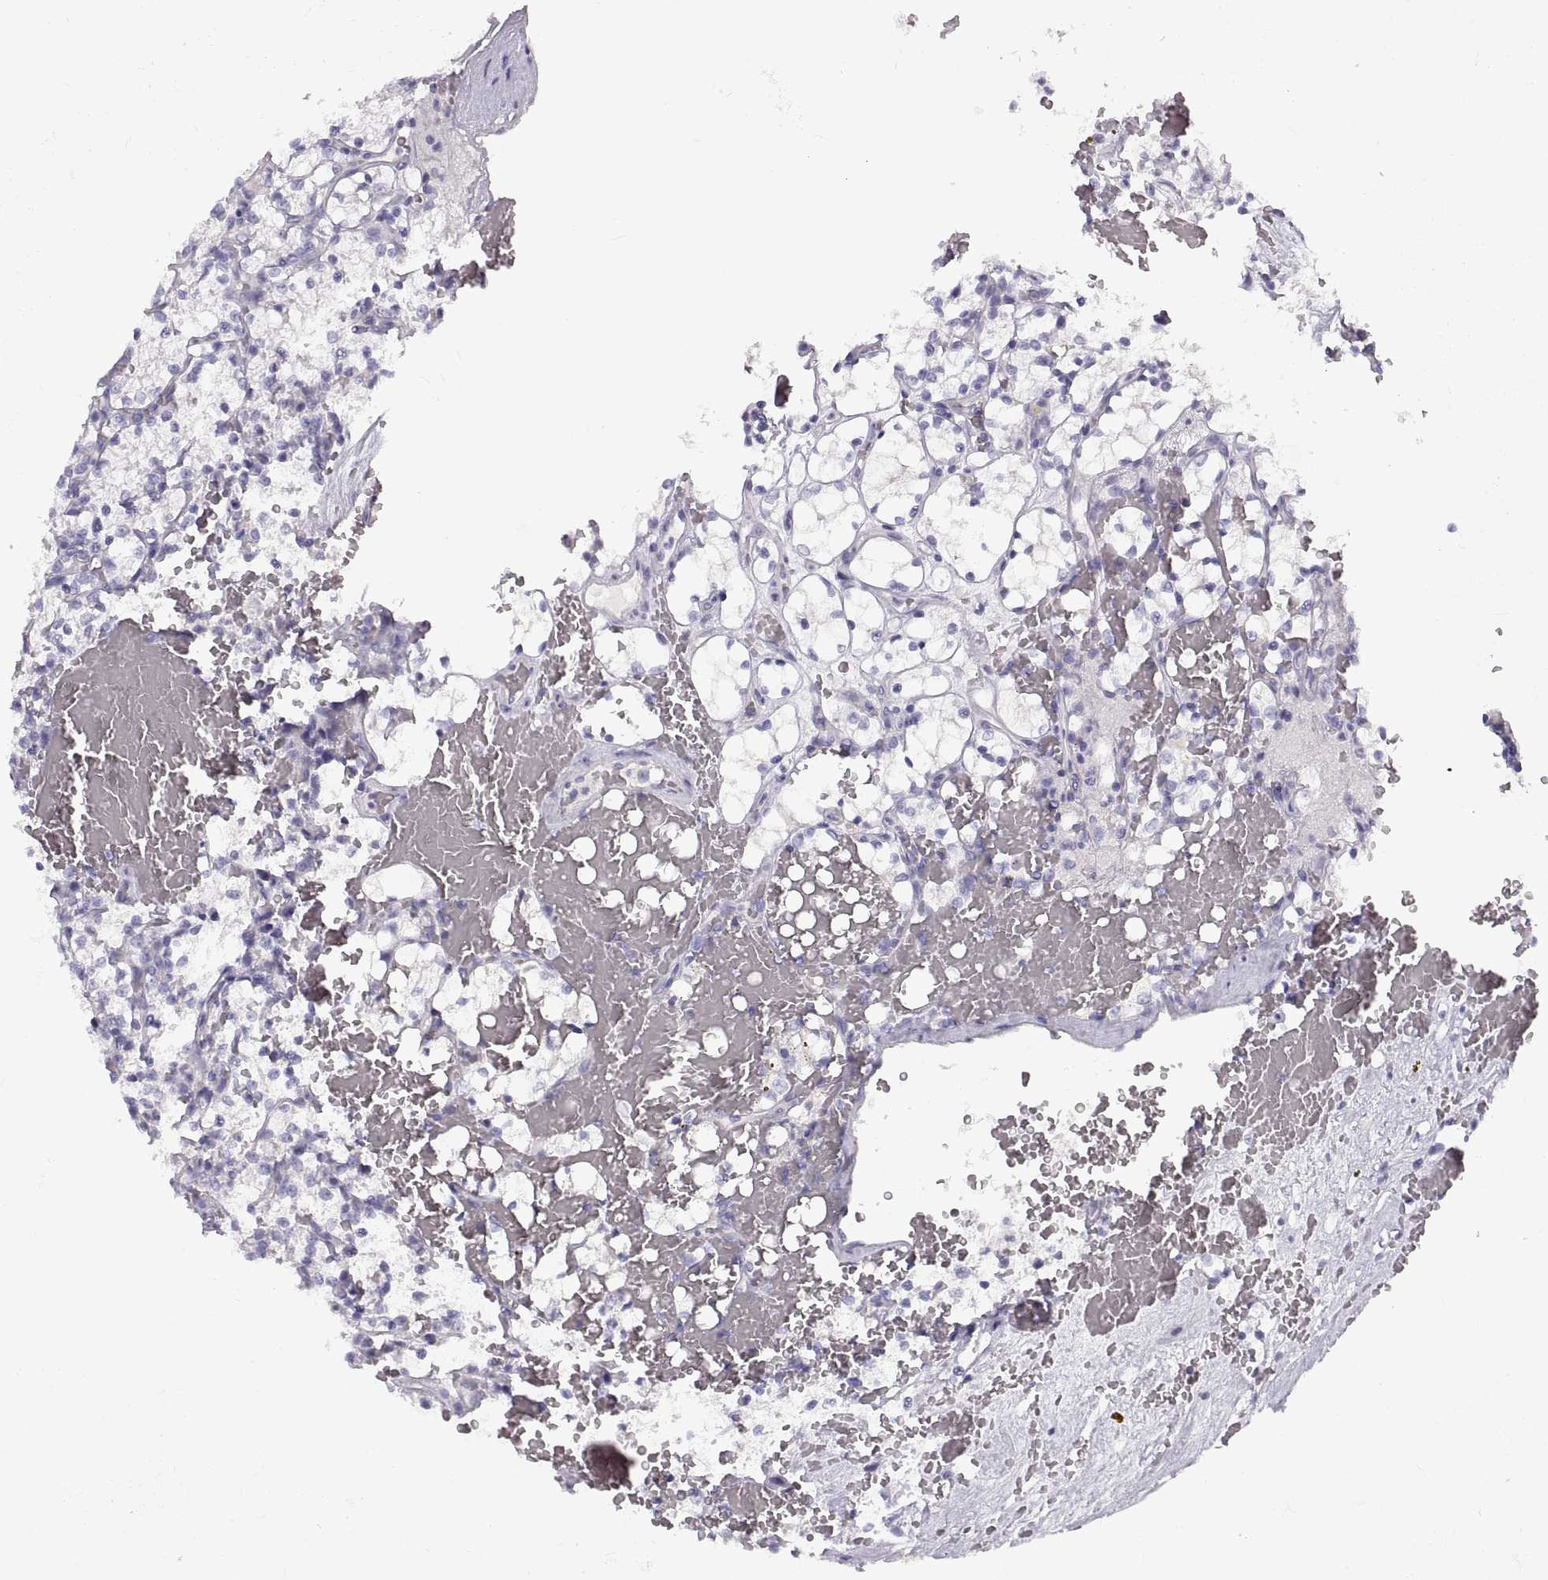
{"staining": {"intensity": "negative", "quantity": "none", "location": "none"}, "tissue": "renal cancer", "cell_type": "Tumor cells", "image_type": "cancer", "snomed": [{"axis": "morphology", "description": "Adenocarcinoma, NOS"}, {"axis": "topography", "description": "Kidney"}], "caption": "The immunohistochemistry photomicrograph has no significant positivity in tumor cells of renal cancer (adenocarcinoma) tissue.", "gene": "CRYBB3", "patient": {"sex": "female", "age": 69}}